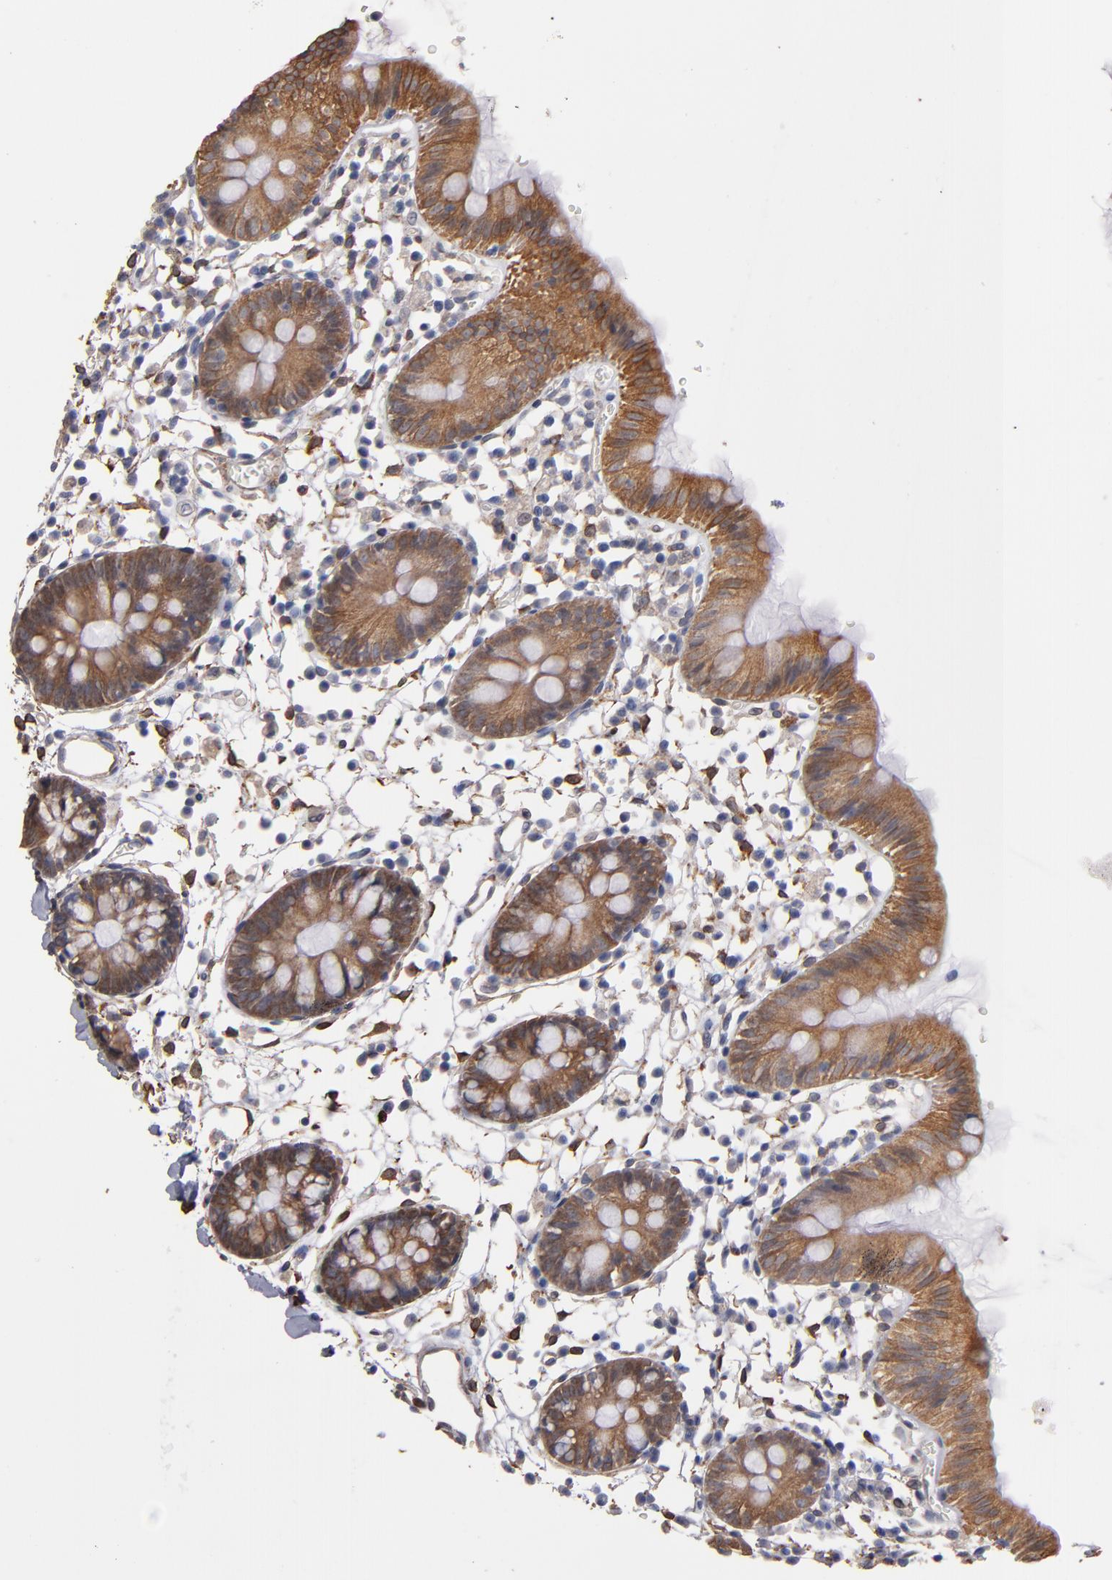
{"staining": {"intensity": "moderate", "quantity": ">75%", "location": "cytoplasmic/membranous"}, "tissue": "colon", "cell_type": "Endothelial cells", "image_type": "normal", "snomed": [{"axis": "morphology", "description": "Normal tissue, NOS"}, {"axis": "topography", "description": "Colon"}], "caption": "Protein staining of normal colon reveals moderate cytoplasmic/membranous expression in about >75% of endothelial cells.", "gene": "PGRMC1", "patient": {"sex": "male", "age": 14}}